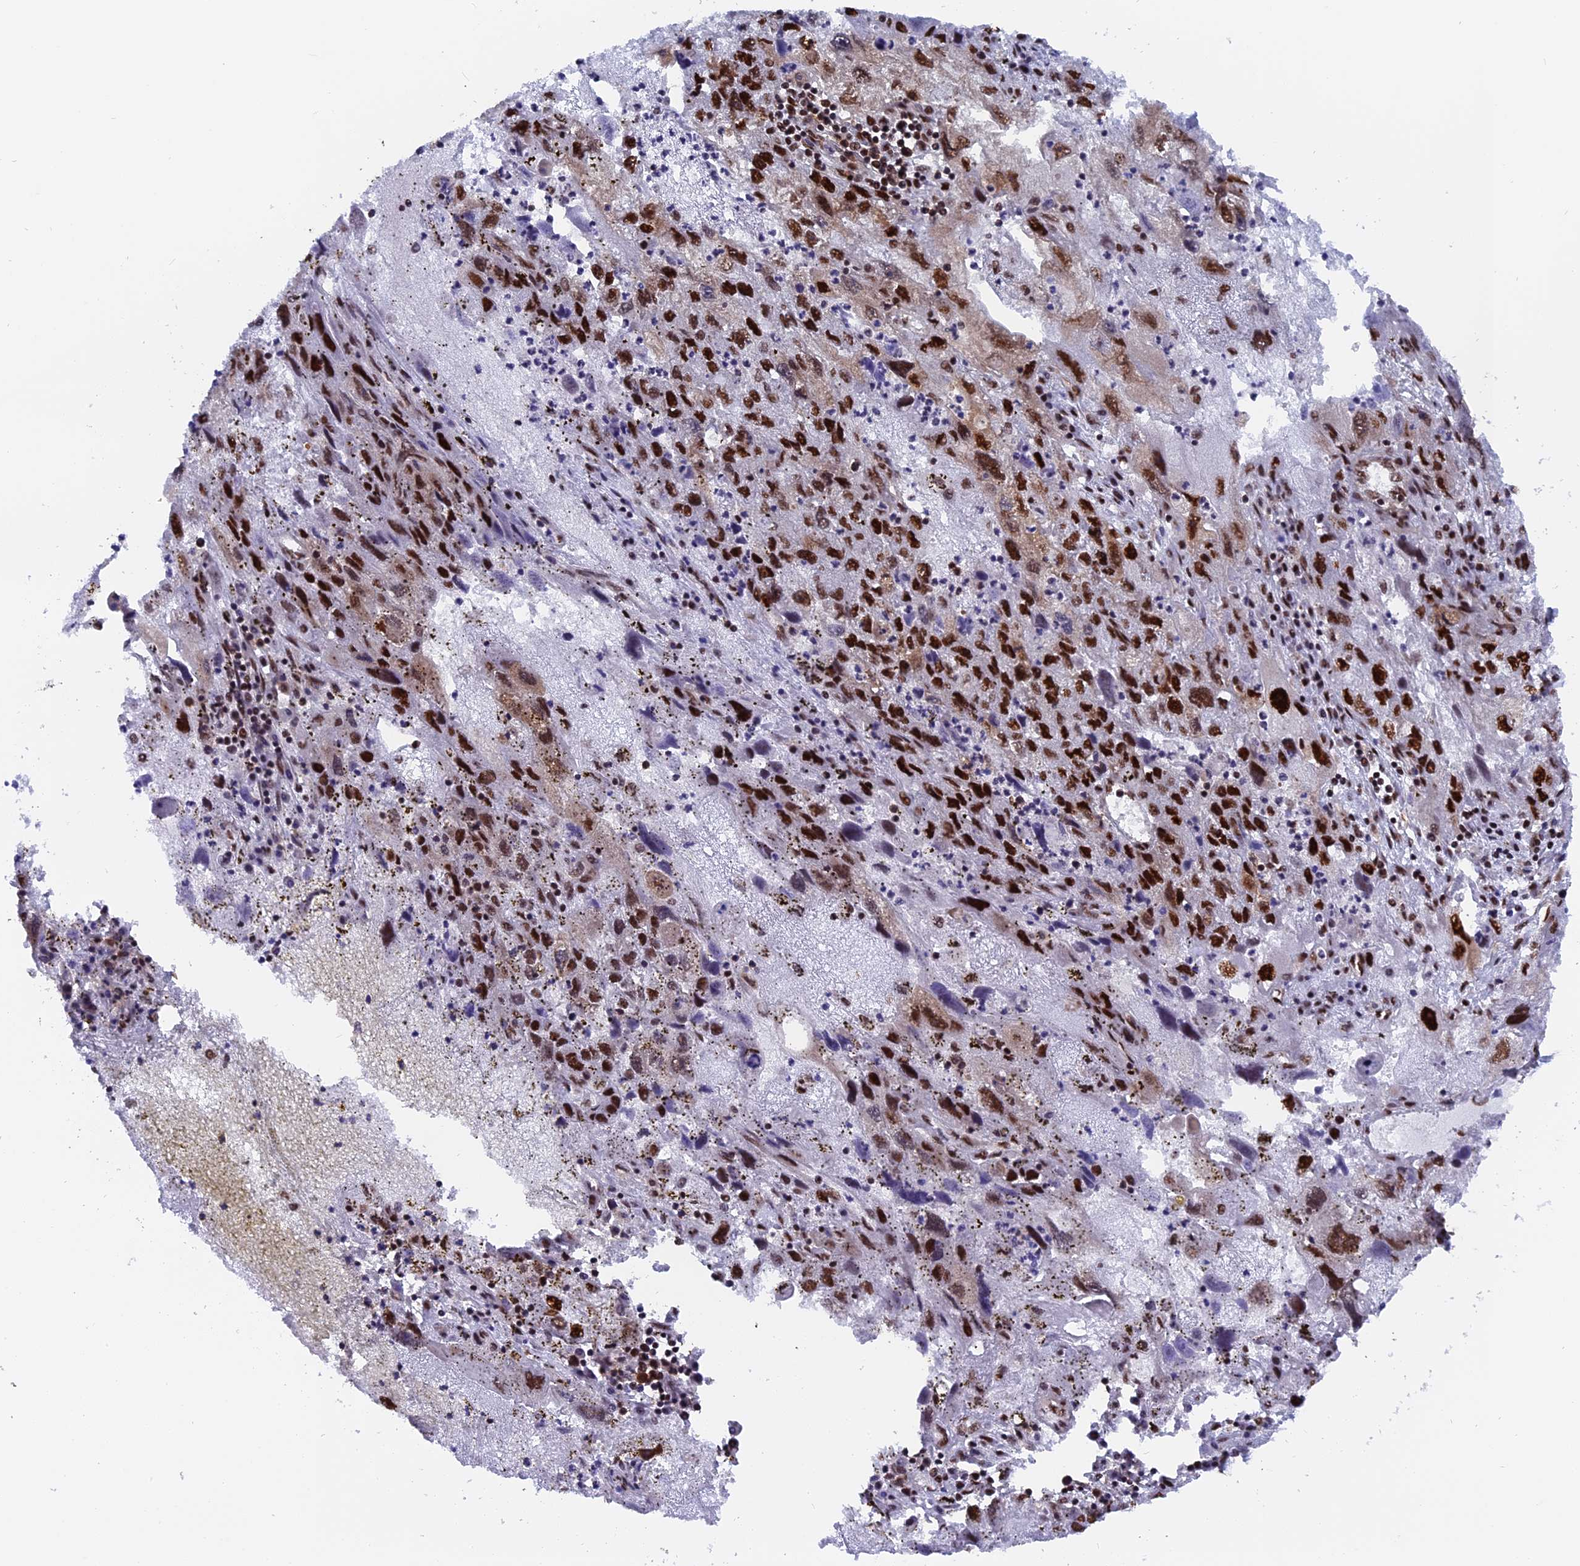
{"staining": {"intensity": "strong", "quantity": ">75%", "location": "nuclear"}, "tissue": "endometrial cancer", "cell_type": "Tumor cells", "image_type": "cancer", "snomed": [{"axis": "morphology", "description": "Adenocarcinoma, NOS"}, {"axis": "topography", "description": "Endometrium"}], "caption": "Endometrial adenocarcinoma was stained to show a protein in brown. There is high levels of strong nuclear expression in about >75% of tumor cells.", "gene": "RAMAC", "patient": {"sex": "female", "age": 49}}